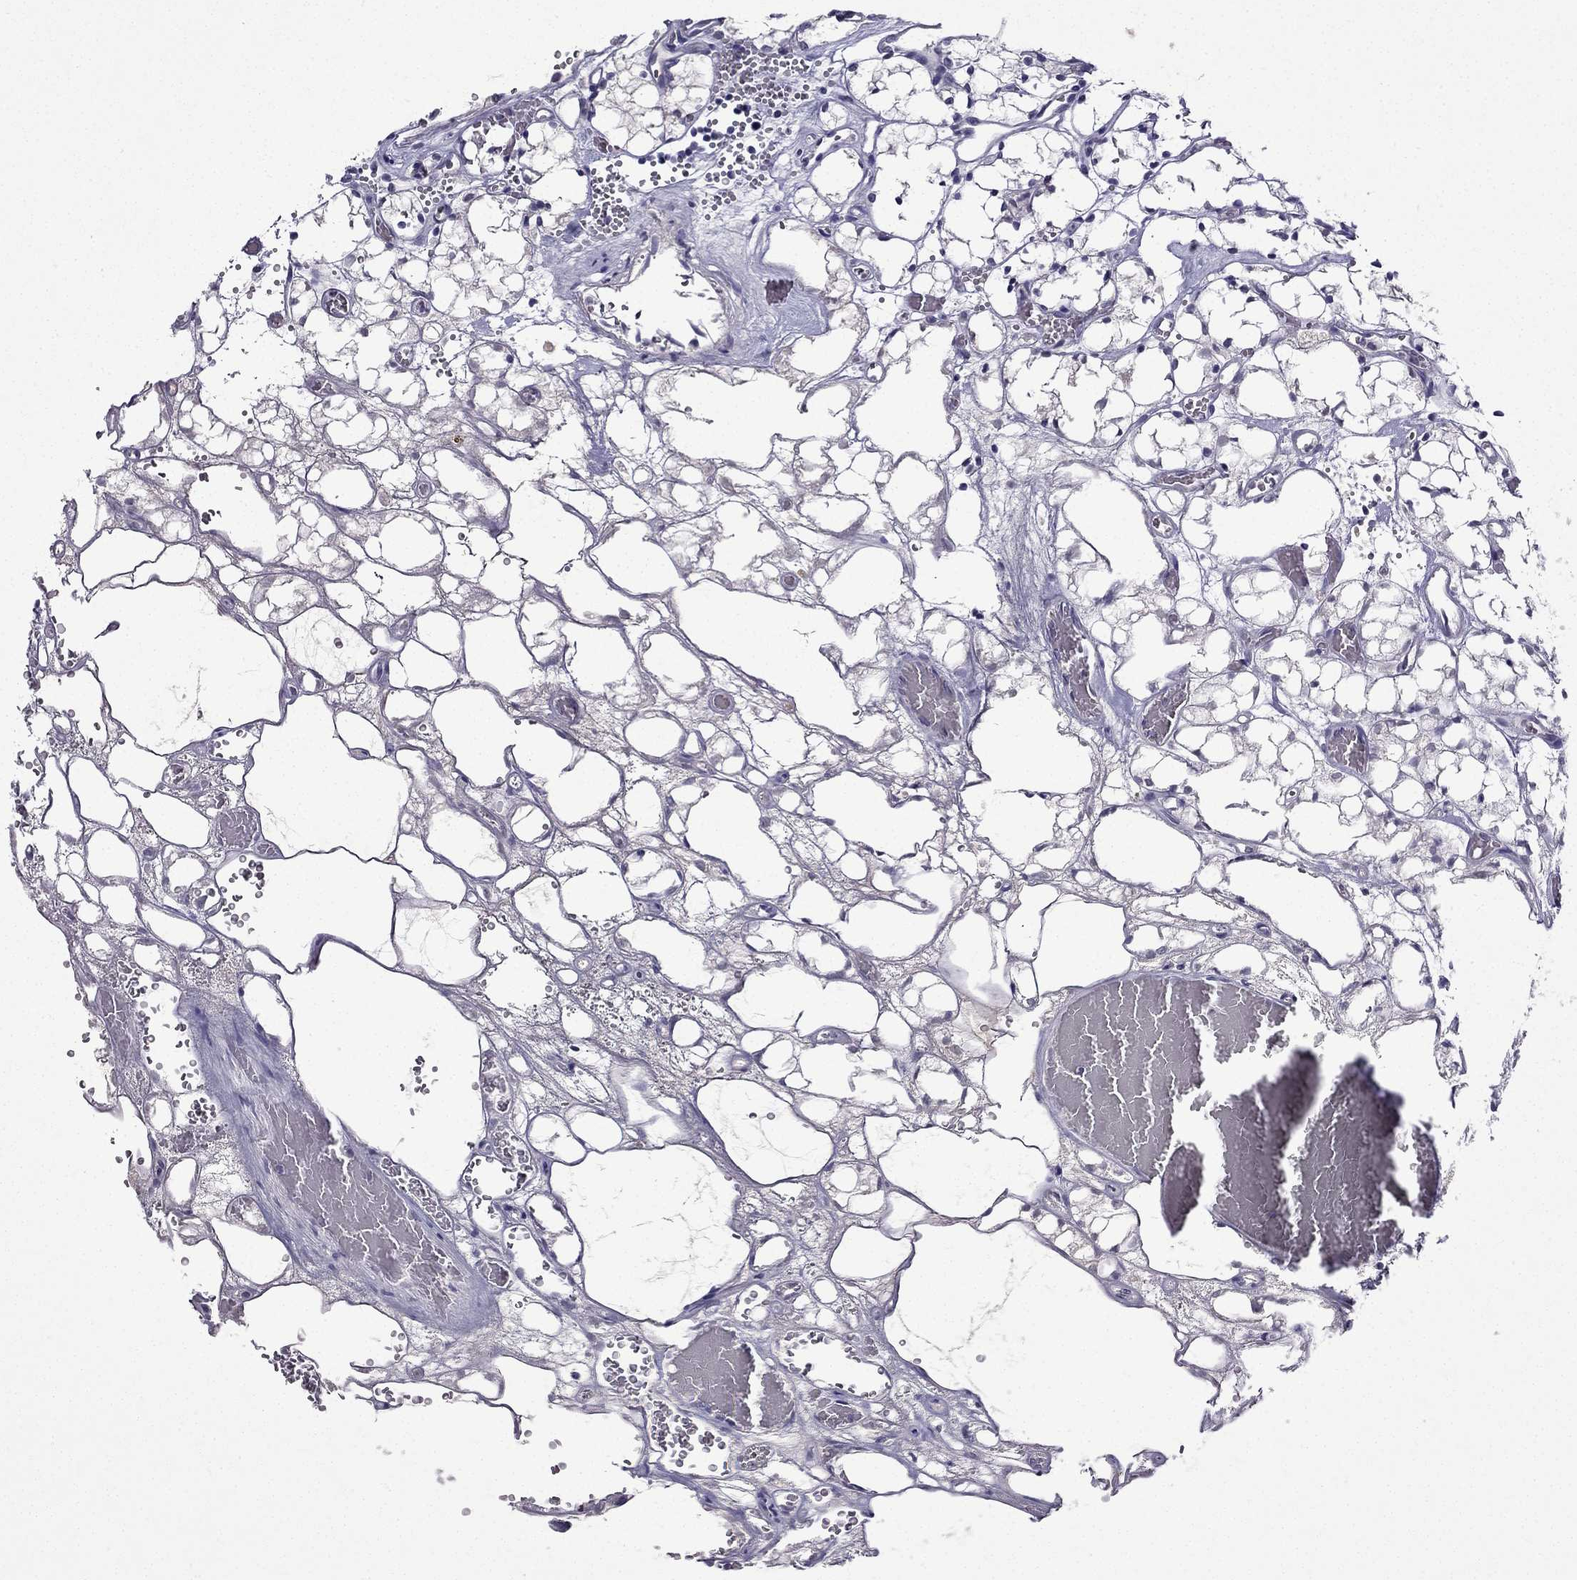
{"staining": {"intensity": "negative", "quantity": "none", "location": "none"}, "tissue": "renal cancer", "cell_type": "Tumor cells", "image_type": "cancer", "snomed": [{"axis": "morphology", "description": "Adenocarcinoma, NOS"}, {"axis": "topography", "description": "Kidney"}], "caption": "The histopathology image reveals no staining of tumor cells in renal cancer (adenocarcinoma).", "gene": "UHRF1", "patient": {"sex": "female", "age": 69}}